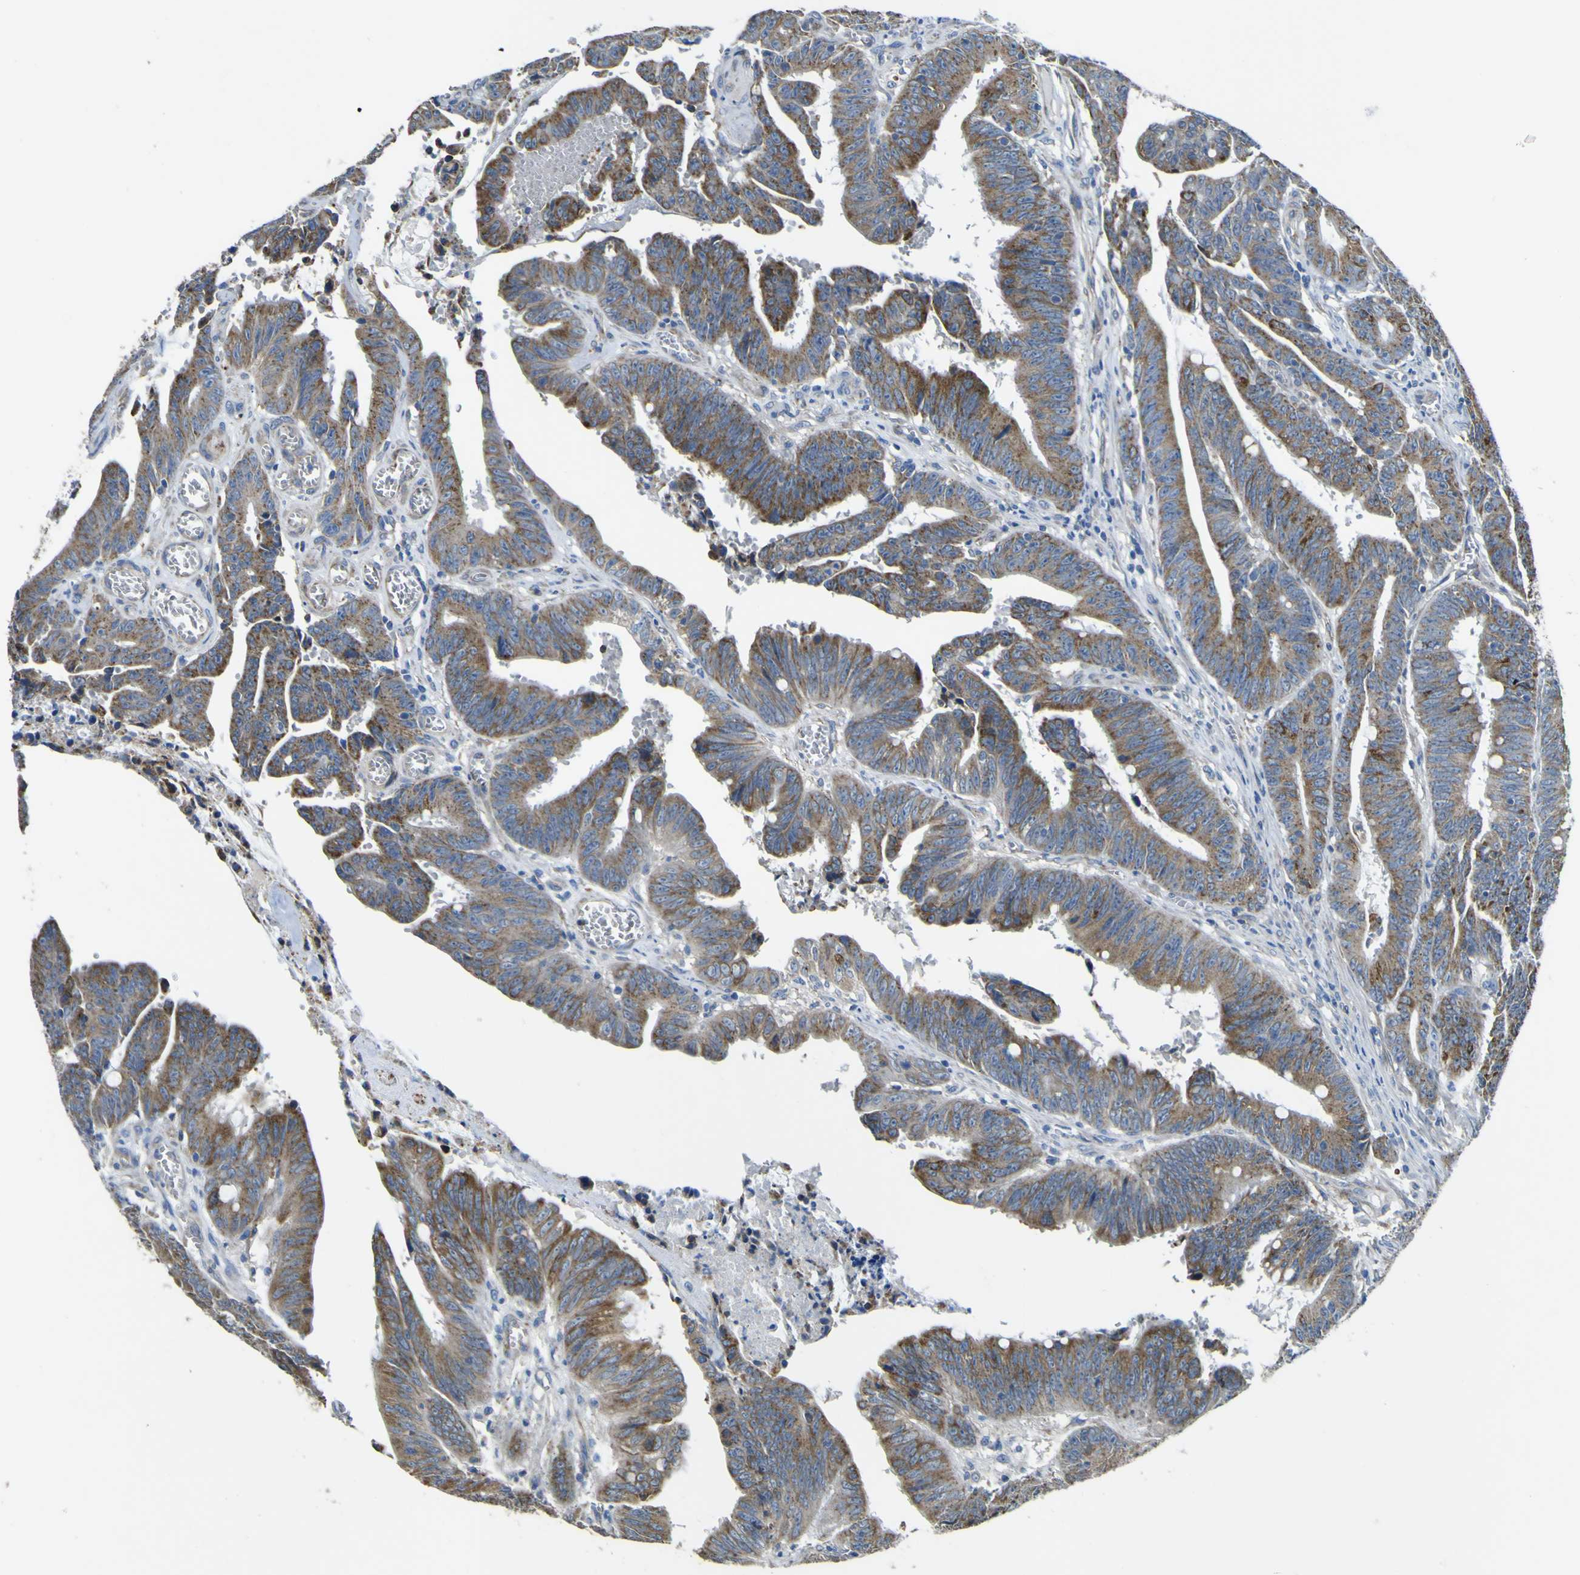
{"staining": {"intensity": "moderate", "quantity": ">75%", "location": "cytoplasmic/membranous"}, "tissue": "colorectal cancer", "cell_type": "Tumor cells", "image_type": "cancer", "snomed": [{"axis": "morphology", "description": "Adenocarcinoma, NOS"}, {"axis": "topography", "description": "Colon"}], "caption": "Protein staining by immunohistochemistry demonstrates moderate cytoplasmic/membranous staining in approximately >75% of tumor cells in colorectal adenocarcinoma. (IHC, brightfield microscopy, high magnification).", "gene": "ALDH18A1", "patient": {"sex": "male", "age": 45}}